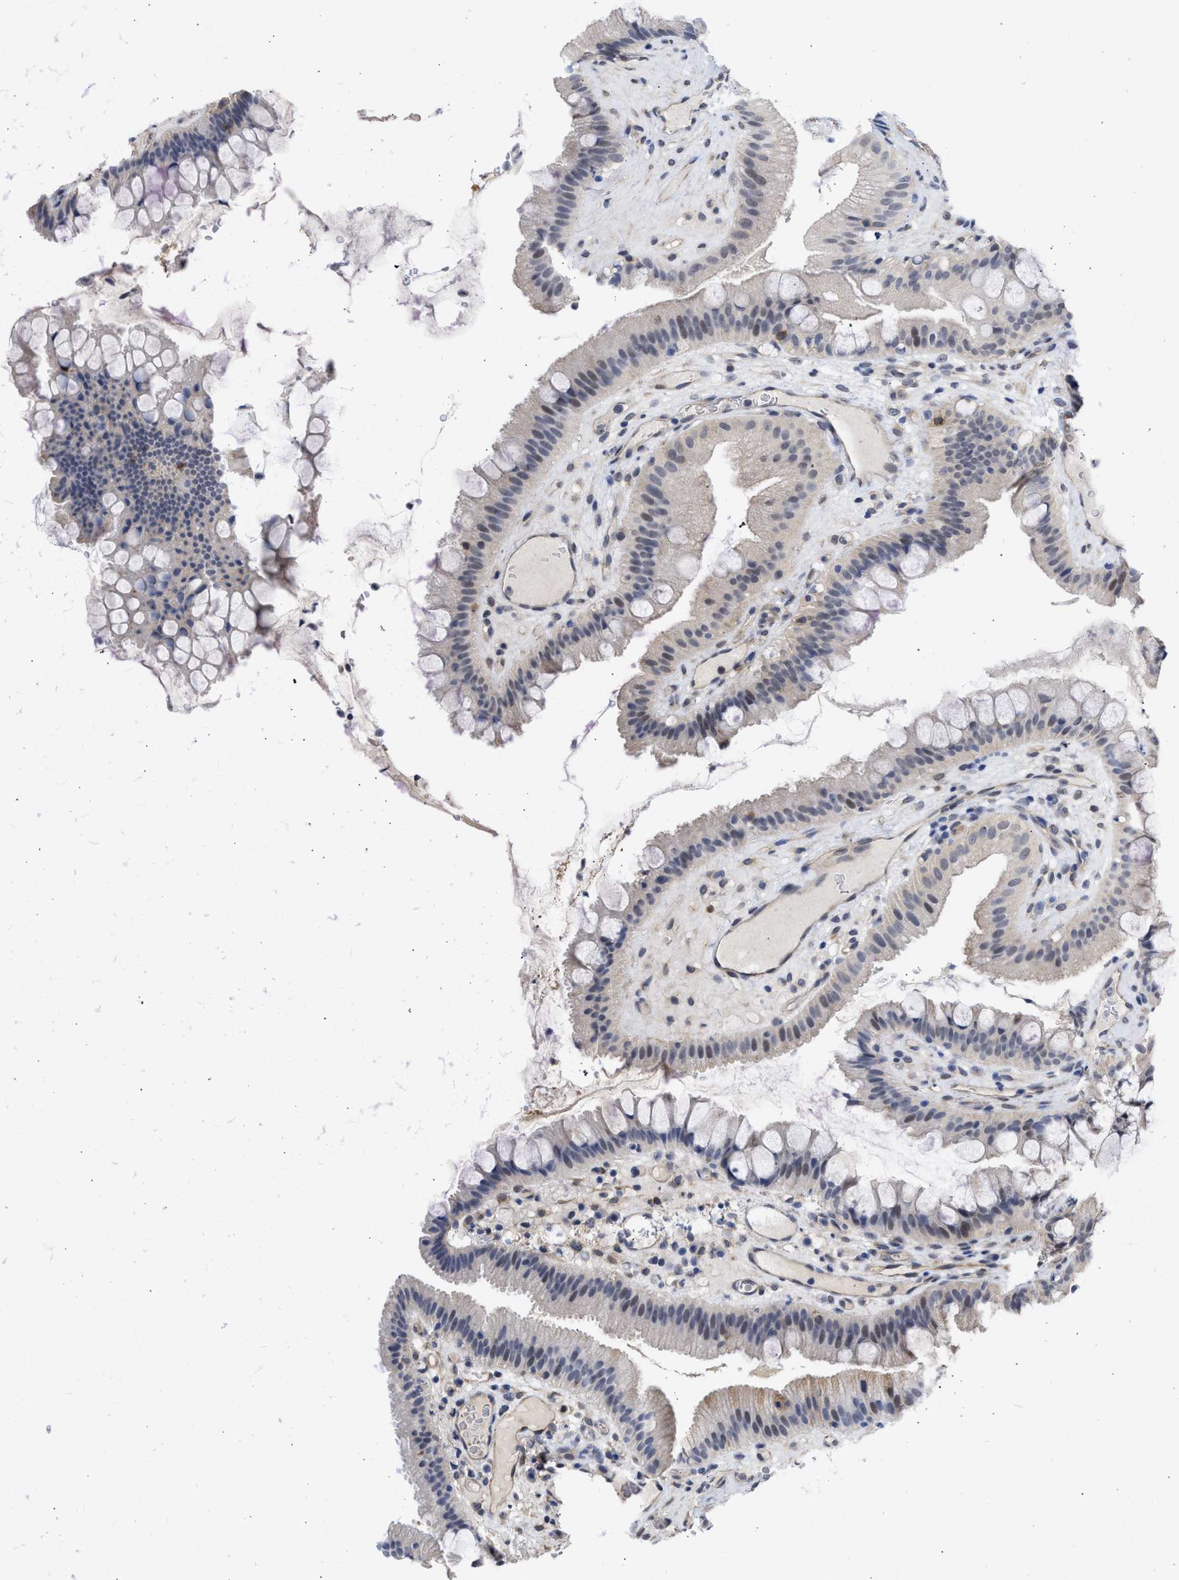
{"staining": {"intensity": "moderate", "quantity": "25%-75%", "location": "cytoplasmic/membranous,nuclear"}, "tissue": "gallbladder", "cell_type": "Glandular cells", "image_type": "normal", "snomed": [{"axis": "morphology", "description": "Normal tissue, NOS"}, {"axis": "topography", "description": "Gallbladder"}], "caption": "Immunohistochemical staining of benign gallbladder displays medium levels of moderate cytoplasmic/membranous,nuclear staining in approximately 25%-75% of glandular cells.", "gene": "THRA", "patient": {"sex": "male", "age": 49}}